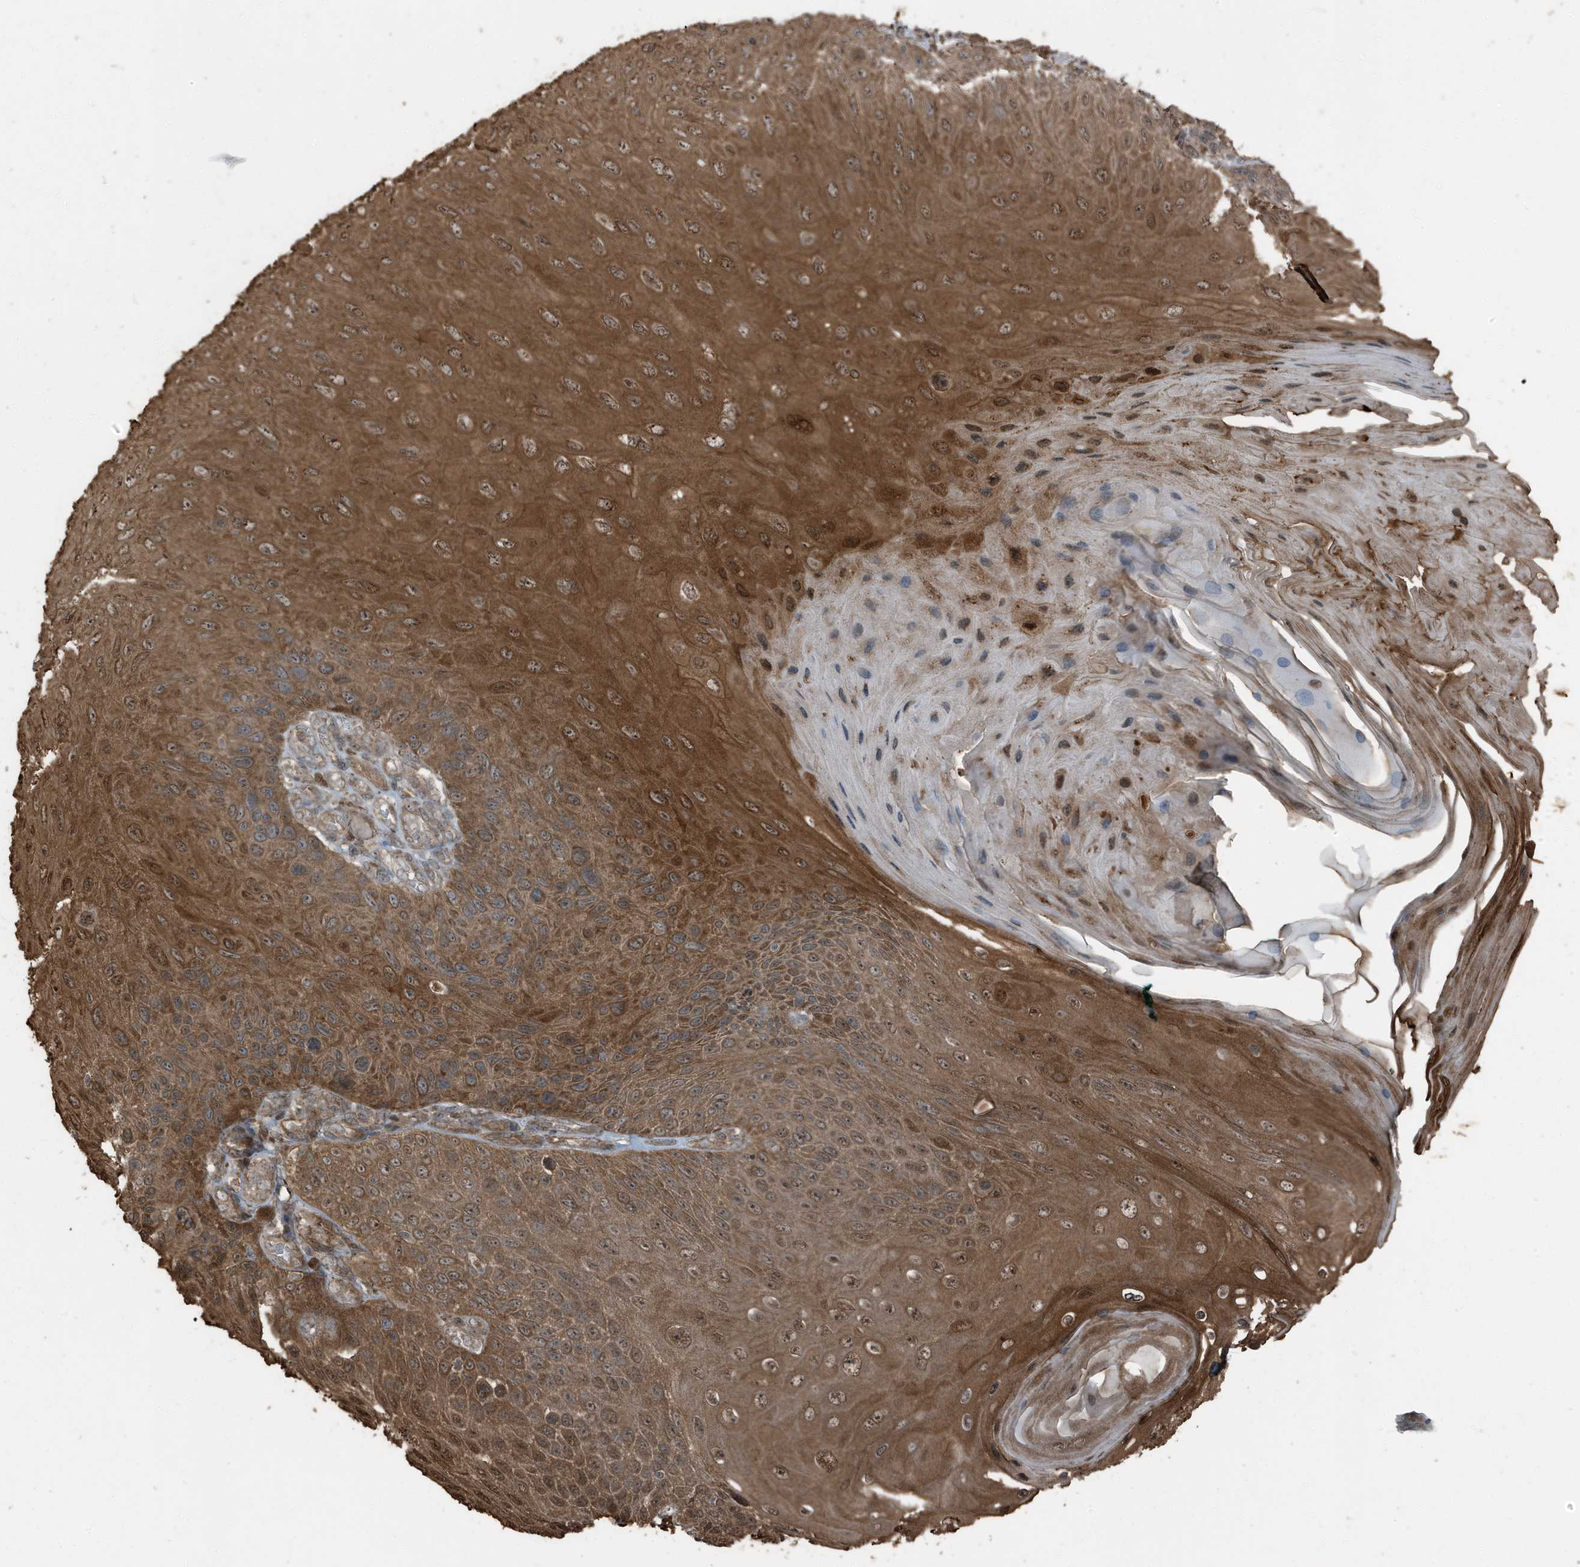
{"staining": {"intensity": "strong", "quantity": ">75%", "location": "cytoplasmic/membranous"}, "tissue": "skin cancer", "cell_type": "Tumor cells", "image_type": "cancer", "snomed": [{"axis": "morphology", "description": "Squamous cell carcinoma, NOS"}, {"axis": "topography", "description": "Skin"}], "caption": "The micrograph displays a brown stain indicating the presence of a protein in the cytoplasmic/membranous of tumor cells in squamous cell carcinoma (skin).", "gene": "AZI2", "patient": {"sex": "female", "age": 88}}